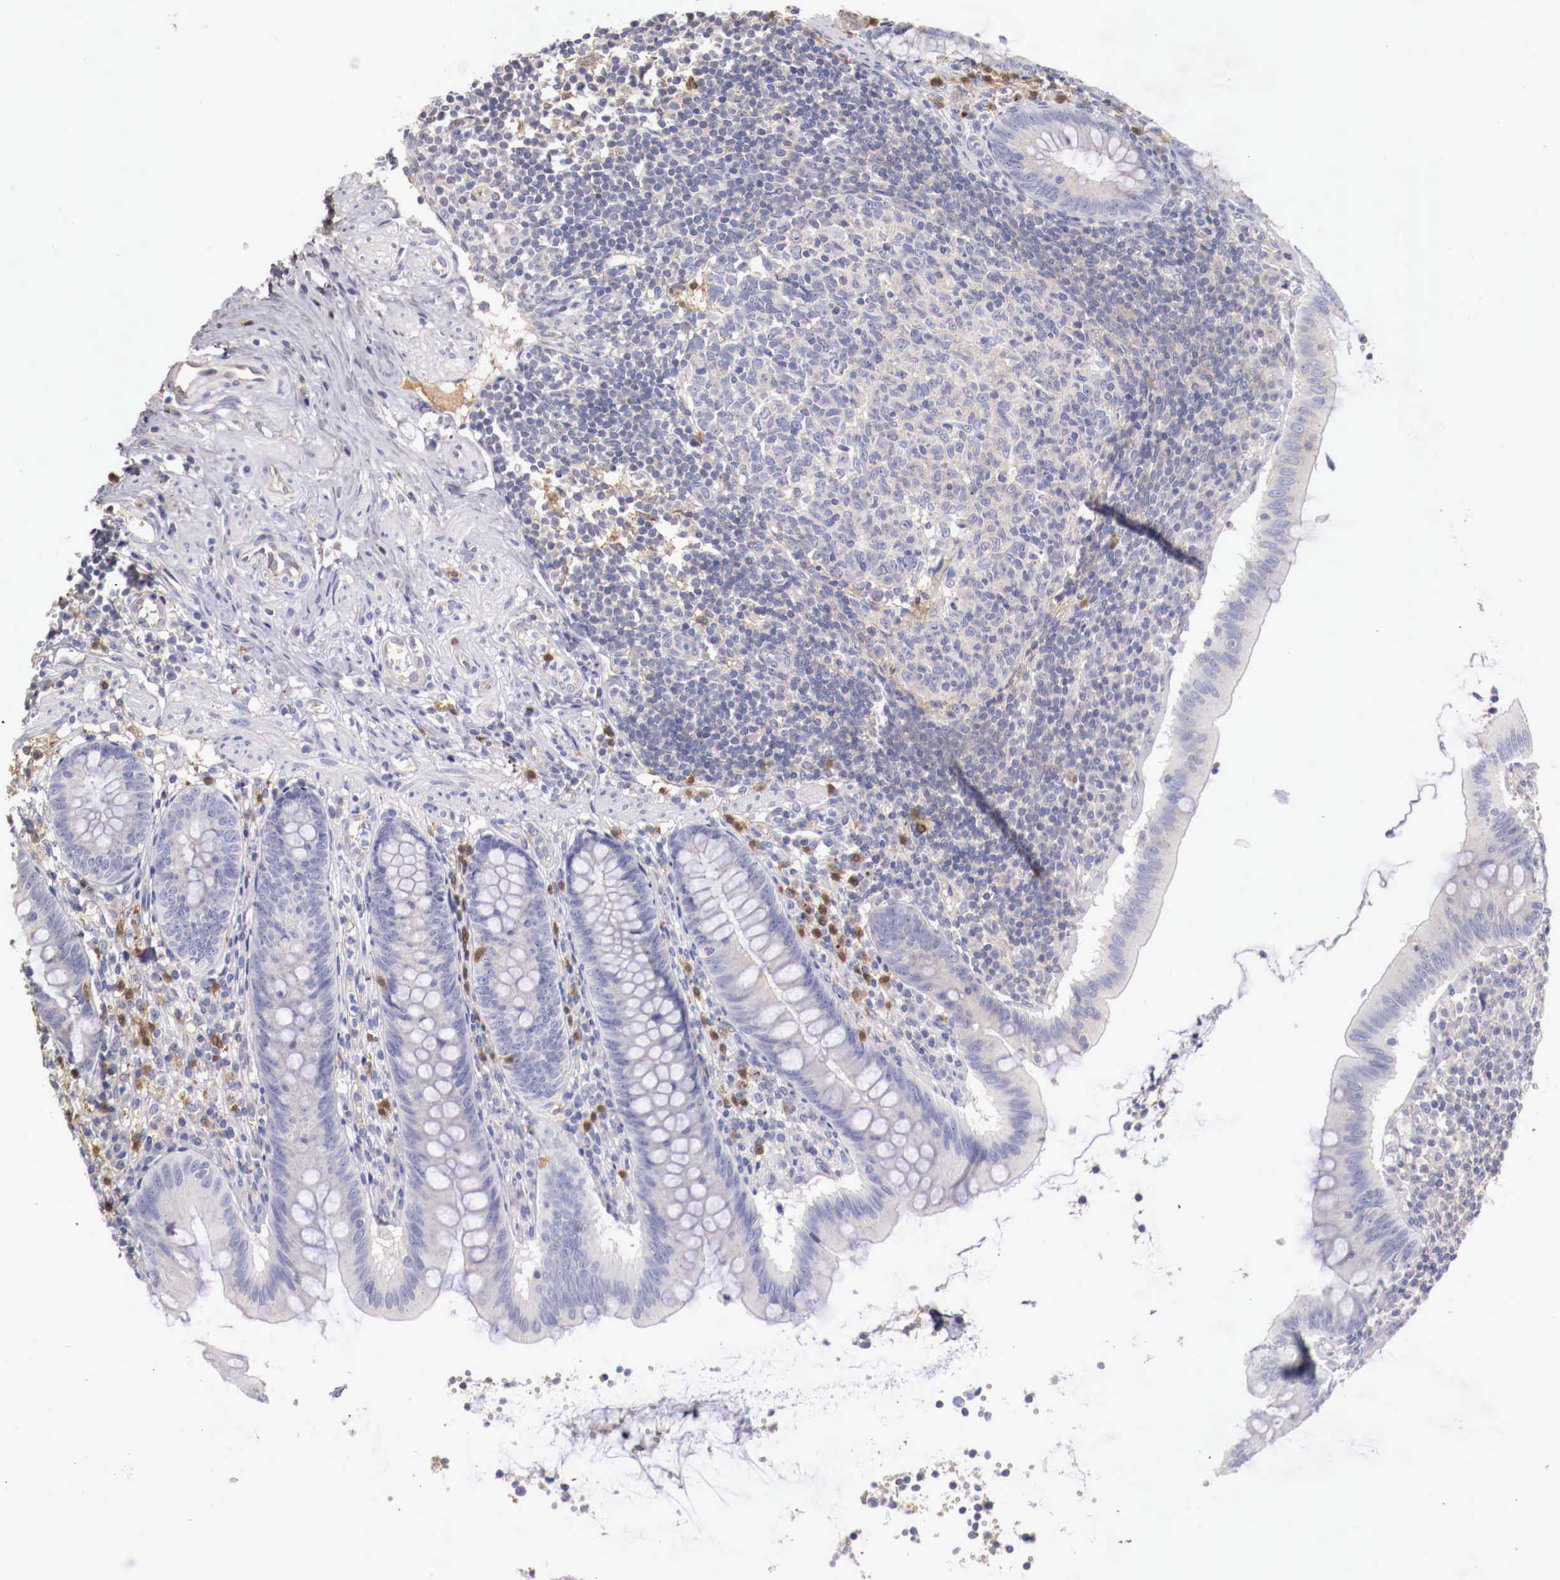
{"staining": {"intensity": "negative", "quantity": "none", "location": "none"}, "tissue": "appendix", "cell_type": "Glandular cells", "image_type": "normal", "snomed": [{"axis": "morphology", "description": "Normal tissue, NOS"}, {"axis": "topography", "description": "Appendix"}], "caption": "High magnification brightfield microscopy of unremarkable appendix stained with DAB (brown) and counterstained with hematoxylin (blue): glandular cells show no significant expression. (Brightfield microscopy of DAB IHC at high magnification).", "gene": "PITPNA", "patient": {"sex": "female", "age": 34}}